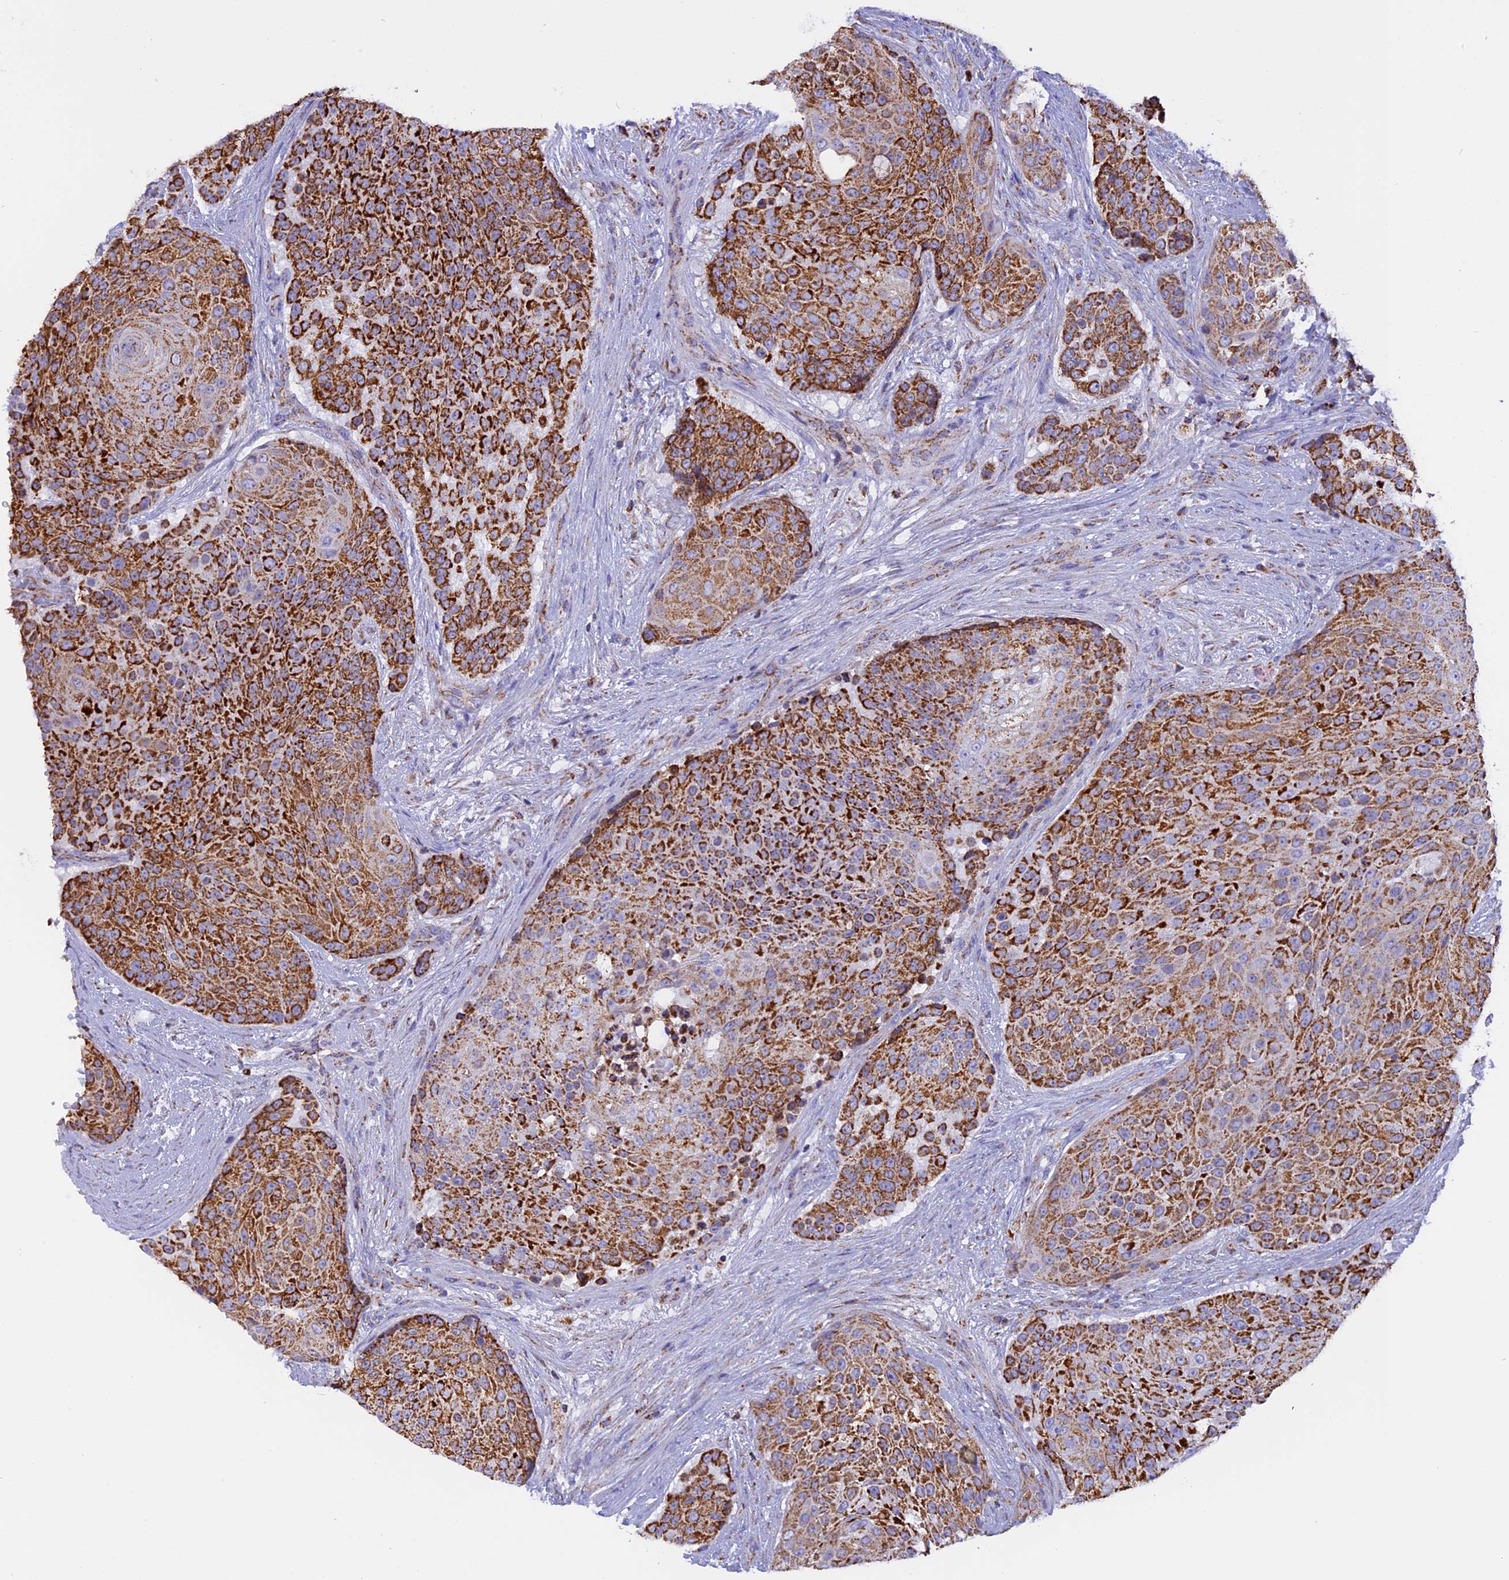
{"staining": {"intensity": "strong", "quantity": ">75%", "location": "cytoplasmic/membranous"}, "tissue": "urothelial cancer", "cell_type": "Tumor cells", "image_type": "cancer", "snomed": [{"axis": "morphology", "description": "Urothelial carcinoma, High grade"}, {"axis": "topography", "description": "Urinary bladder"}], "caption": "Immunohistochemical staining of human urothelial cancer shows strong cytoplasmic/membranous protein positivity in about >75% of tumor cells. (IHC, brightfield microscopy, high magnification).", "gene": "KCNG1", "patient": {"sex": "female", "age": 63}}